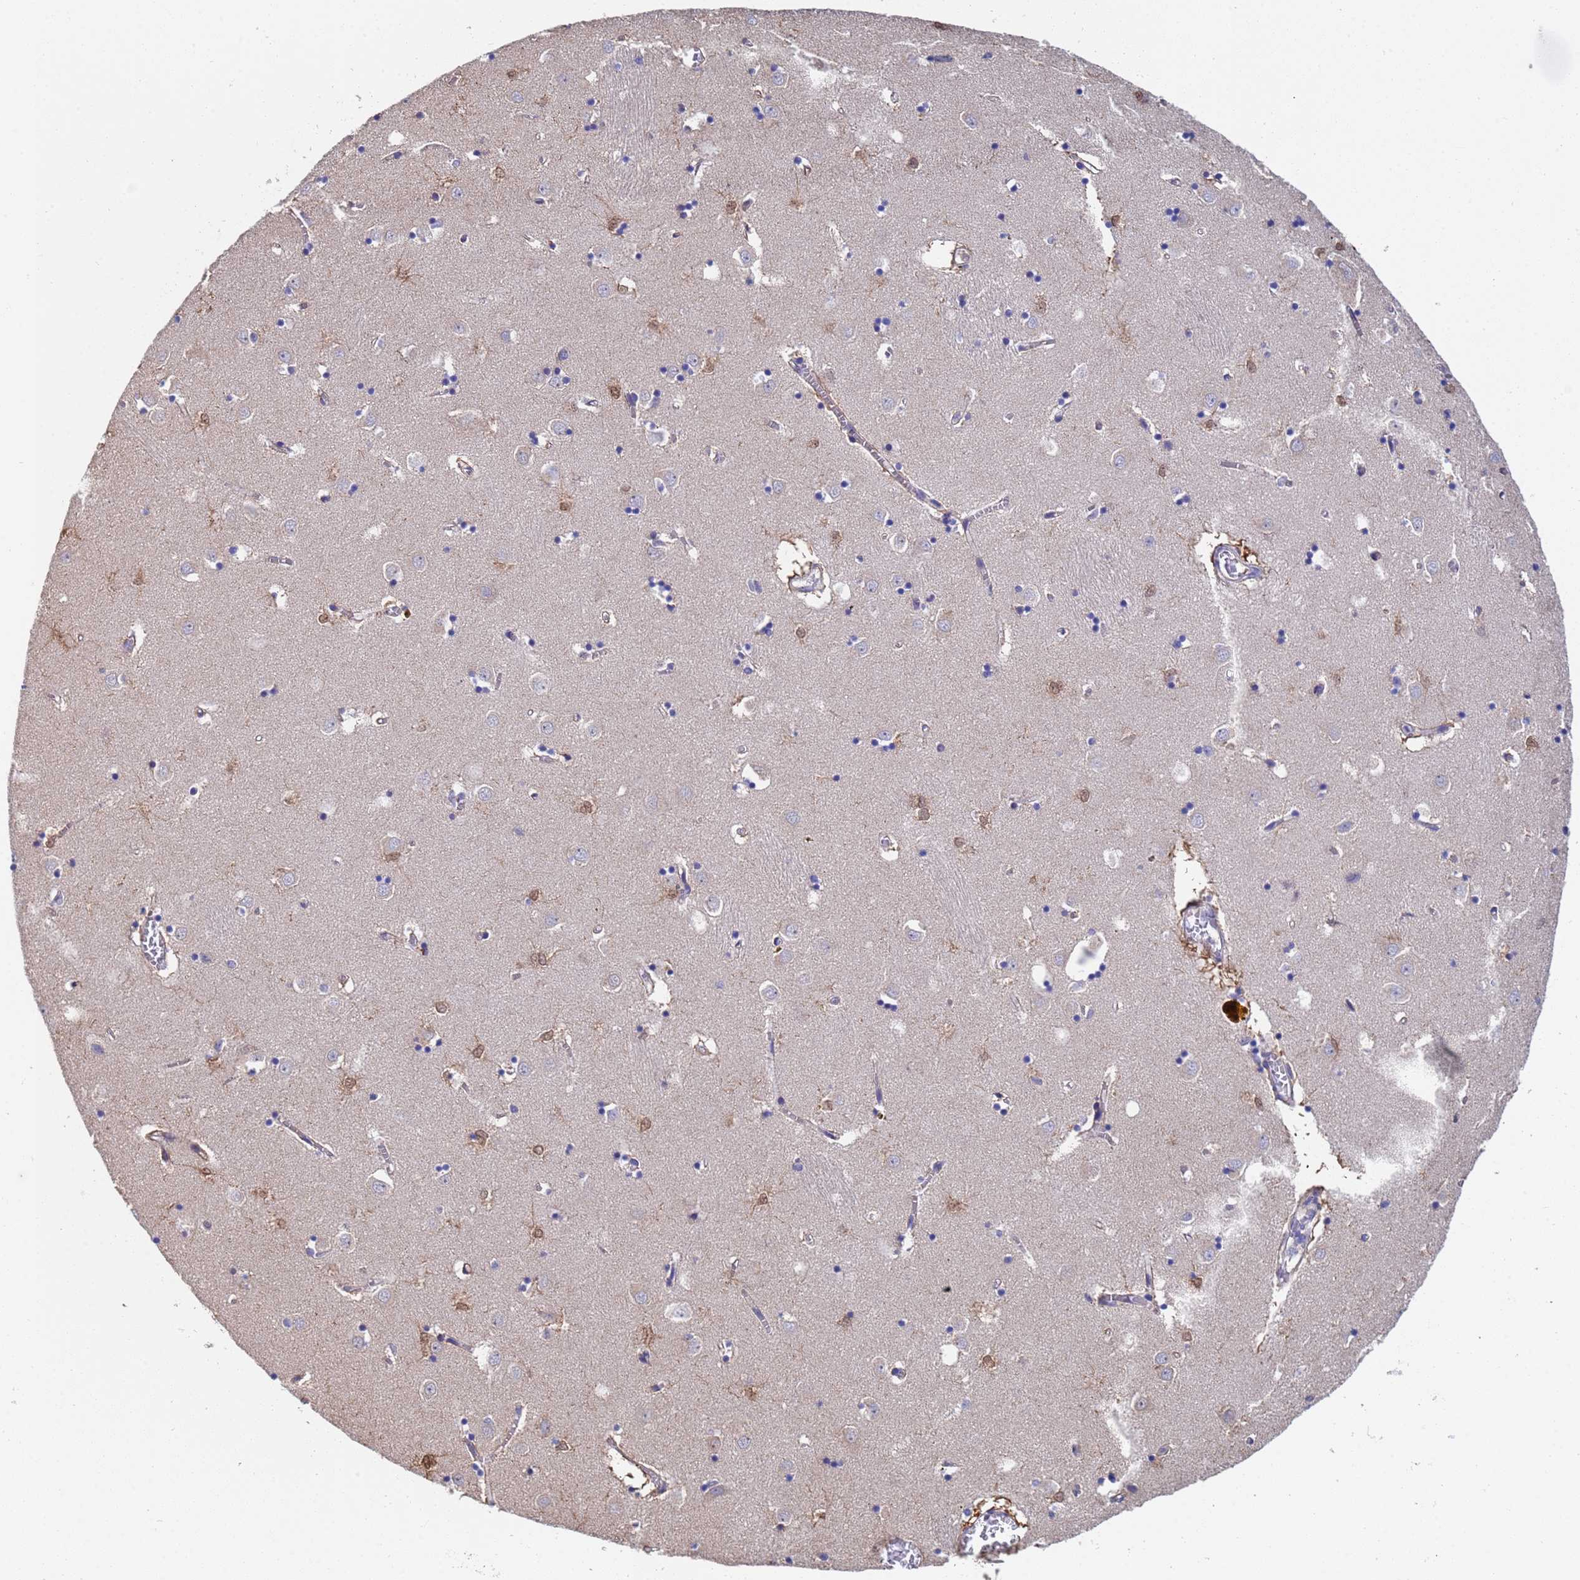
{"staining": {"intensity": "moderate", "quantity": "25%-75%", "location": "cytoplasmic/membranous,nuclear"}, "tissue": "caudate", "cell_type": "Glial cells", "image_type": "normal", "snomed": [{"axis": "morphology", "description": "Normal tissue, NOS"}, {"axis": "topography", "description": "Lateral ventricle wall"}], "caption": "A medium amount of moderate cytoplasmic/membranous,nuclear staining is identified in about 25%-75% of glial cells in normal caudate.", "gene": "FAM25A", "patient": {"sex": "male", "age": 70}}